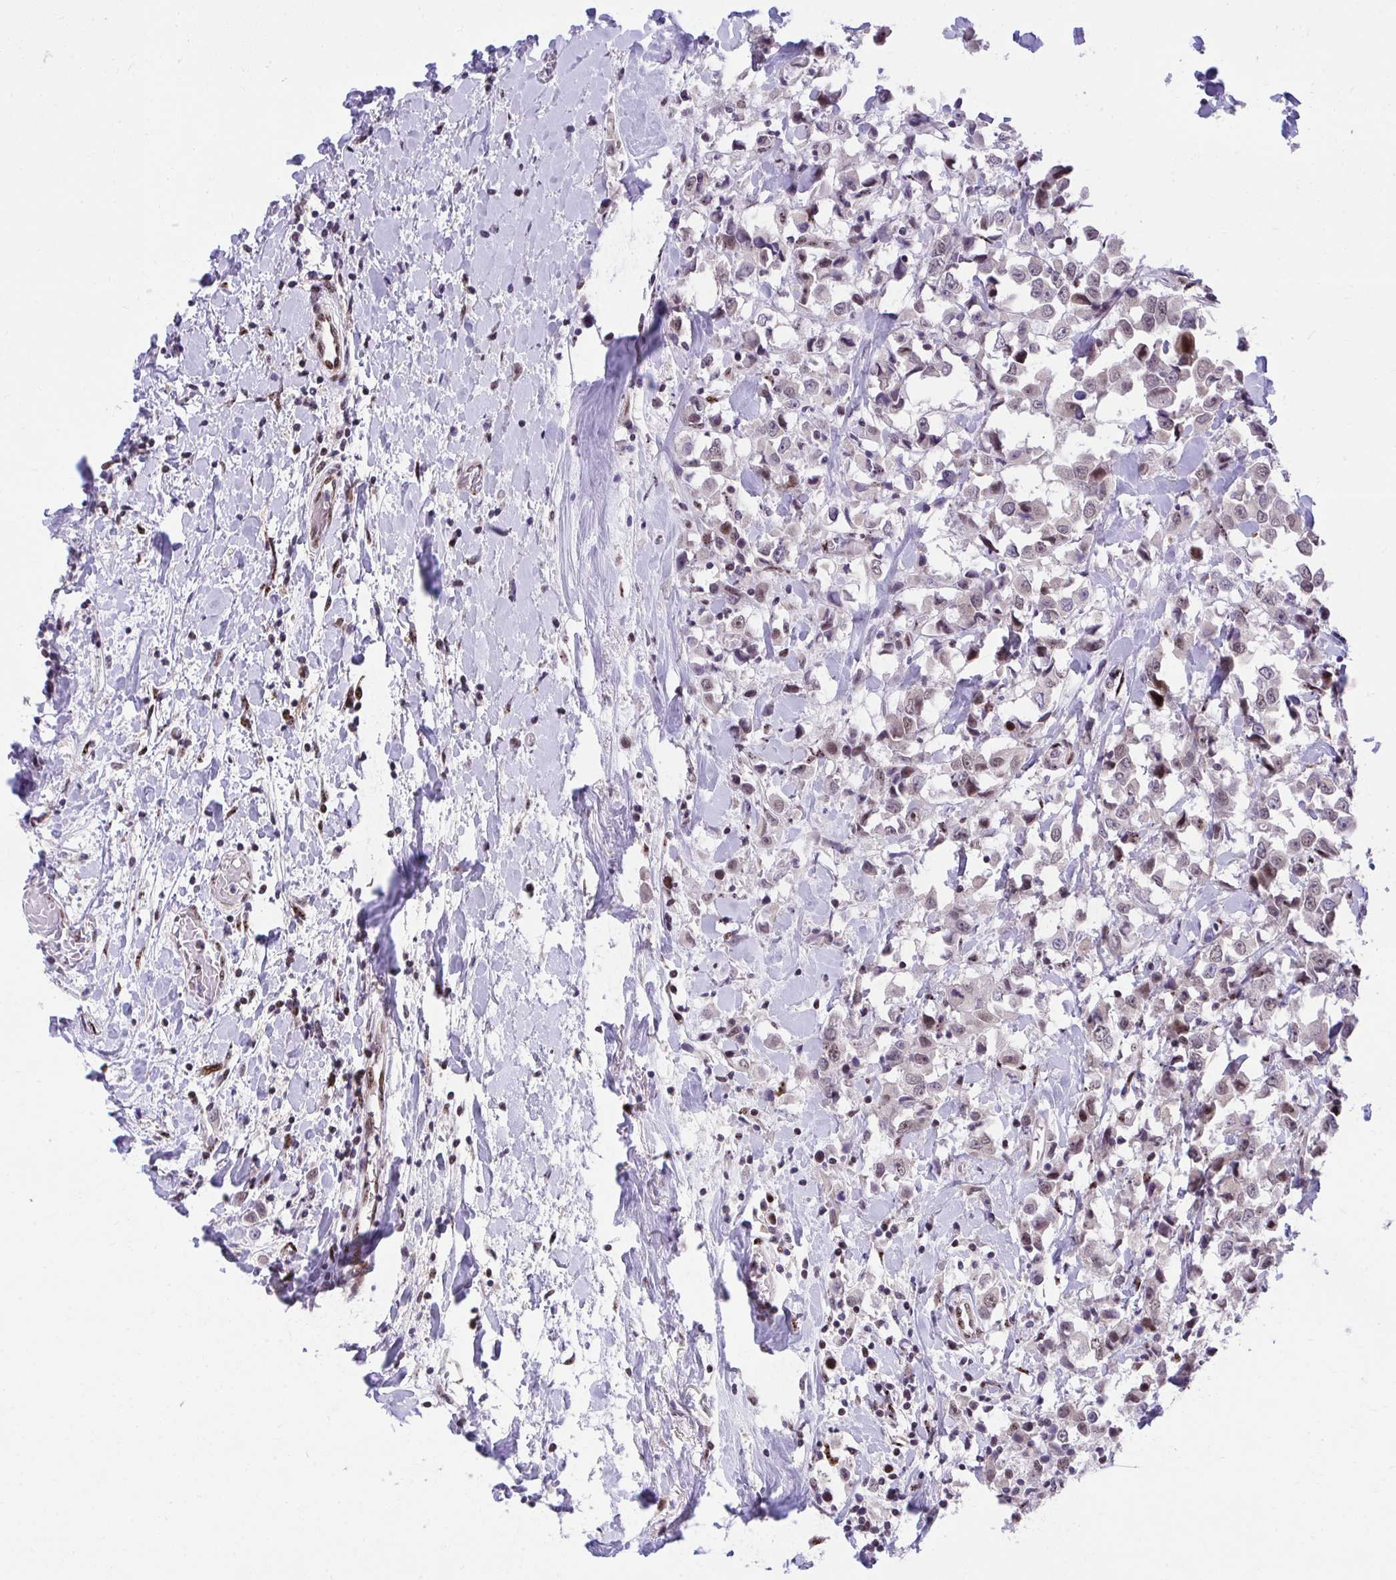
{"staining": {"intensity": "weak", "quantity": ">75%", "location": "nuclear"}, "tissue": "breast cancer", "cell_type": "Tumor cells", "image_type": "cancer", "snomed": [{"axis": "morphology", "description": "Duct carcinoma"}, {"axis": "topography", "description": "Breast"}], "caption": "Protein staining by IHC reveals weak nuclear positivity in approximately >75% of tumor cells in breast cancer (infiltrating ductal carcinoma).", "gene": "HOXA4", "patient": {"sex": "female", "age": 61}}